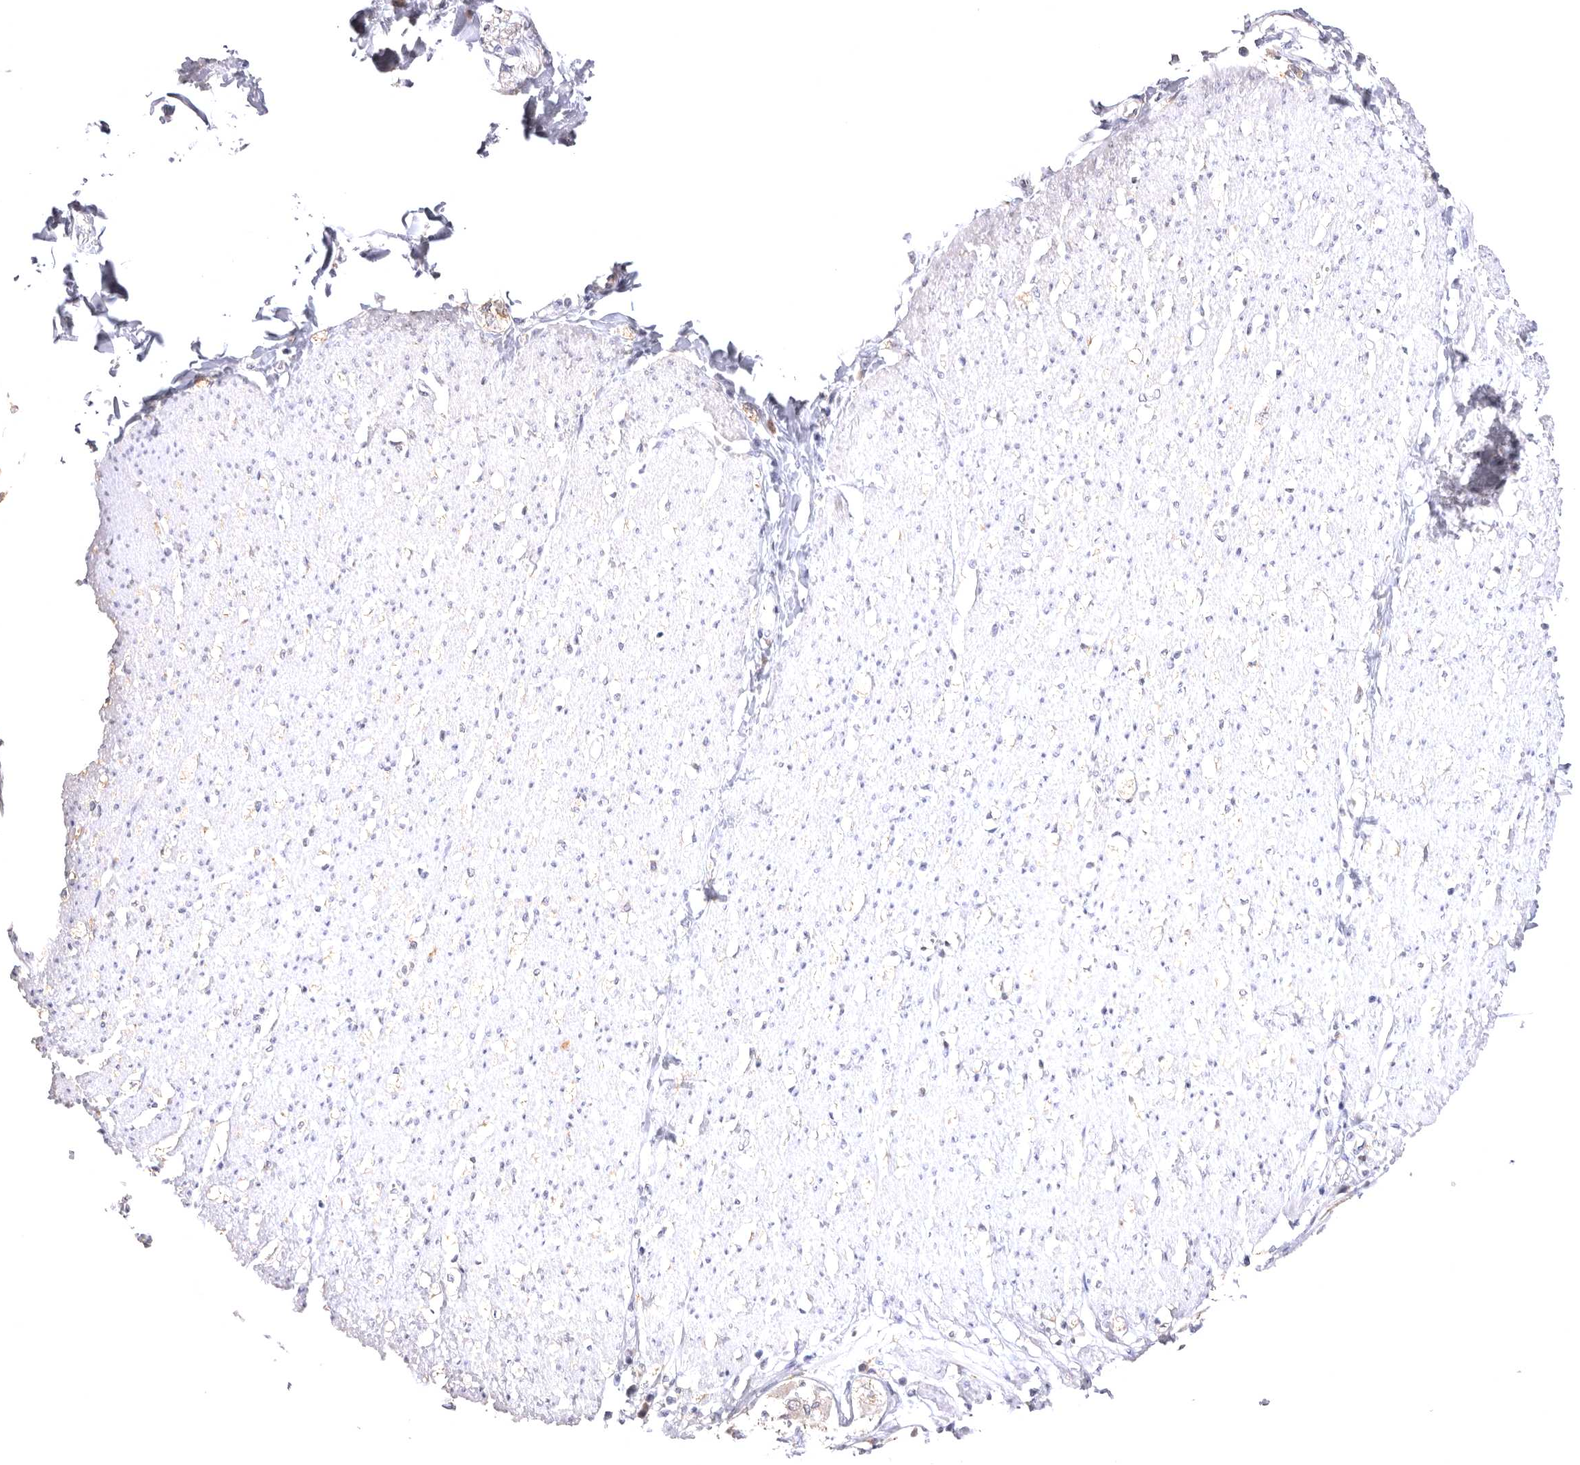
{"staining": {"intensity": "weak", "quantity": "<25%", "location": "cytoplasmic/membranous"}, "tissue": "smooth muscle", "cell_type": "Smooth muscle cells", "image_type": "normal", "snomed": [{"axis": "morphology", "description": "Normal tissue, NOS"}, {"axis": "morphology", "description": "Adenocarcinoma, NOS"}, {"axis": "topography", "description": "Colon"}, {"axis": "topography", "description": "Peripheral nerve tissue"}], "caption": "Immunohistochemical staining of unremarkable human smooth muscle displays no significant expression in smooth muscle cells. (DAB IHC with hematoxylin counter stain).", "gene": "VPS45", "patient": {"sex": "male", "age": 14}}